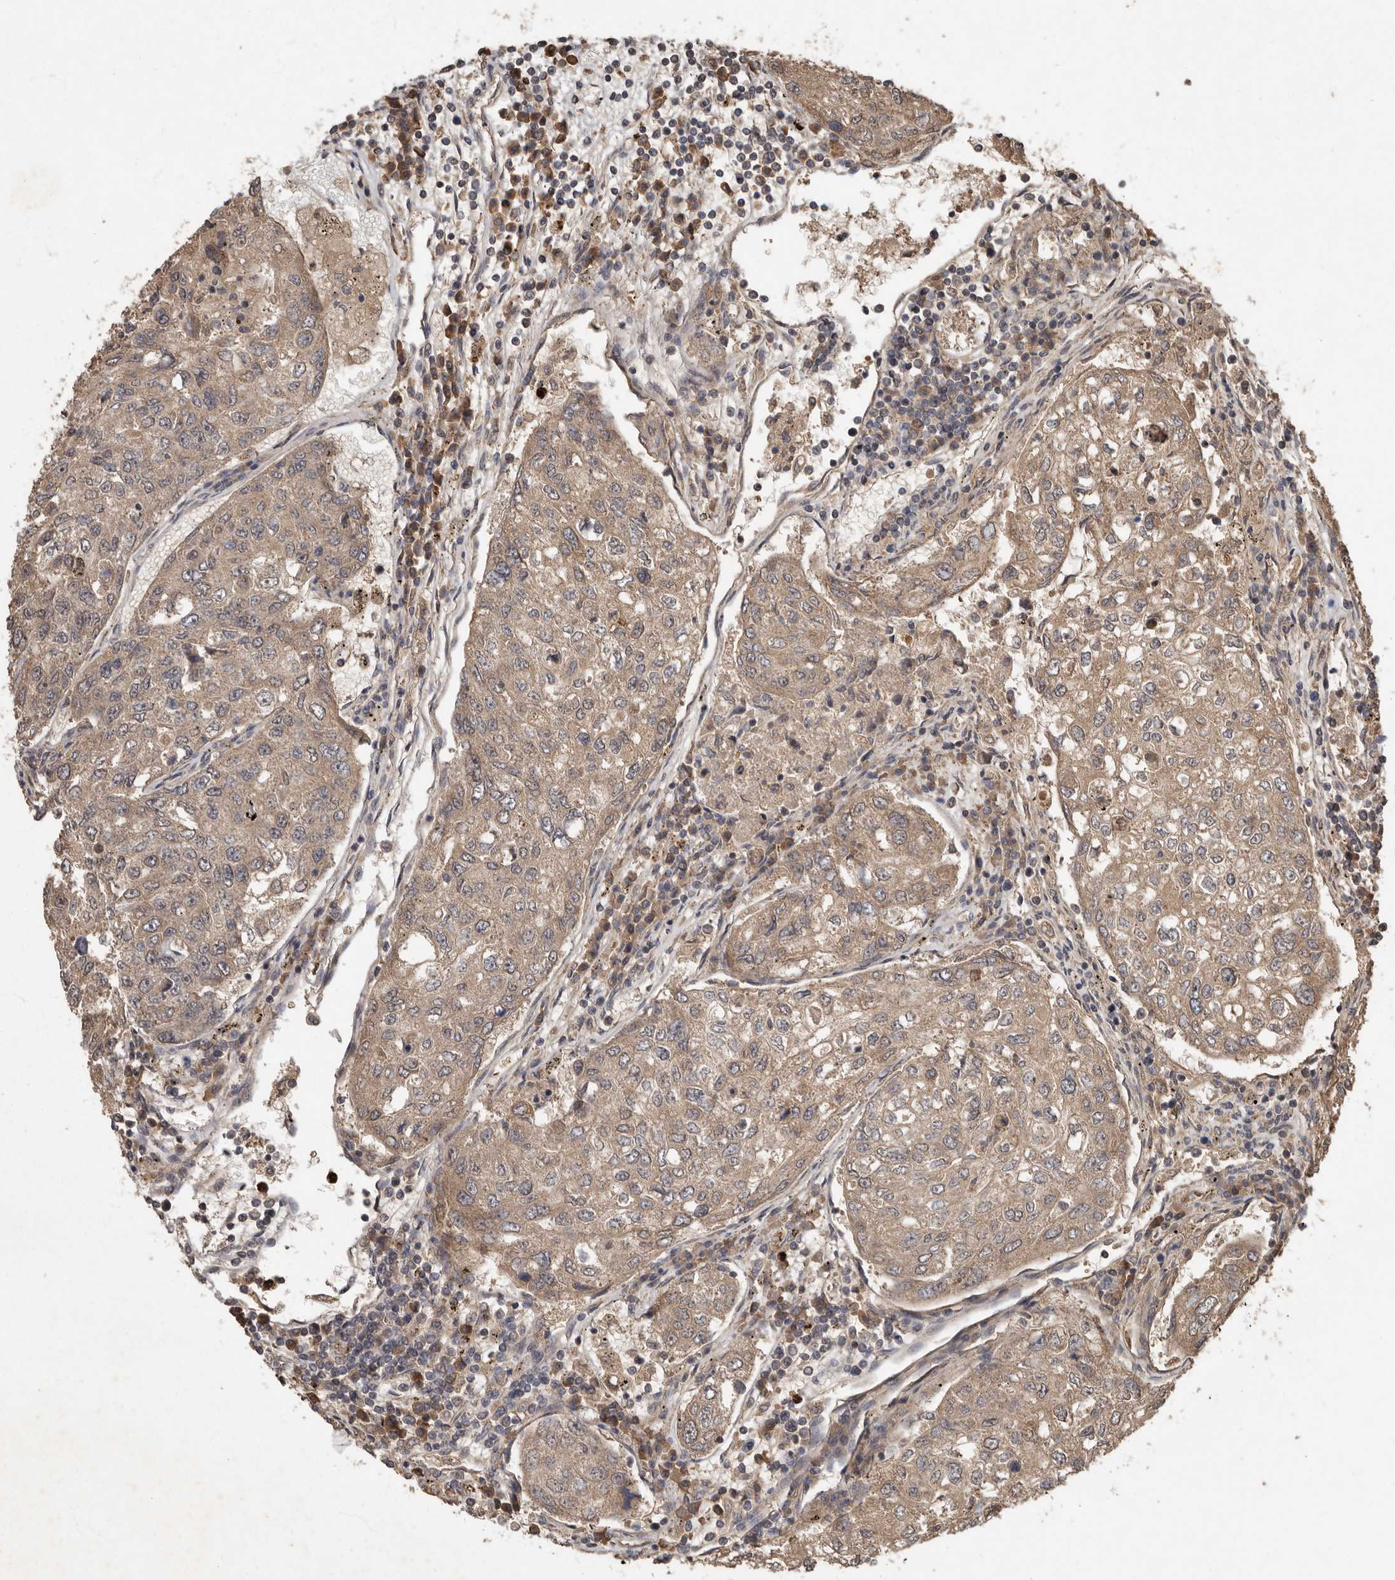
{"staining": {"intensity": "weak", "quantity": ">75%", "location": "cytoplasmic/membranous"}, "tissue": "urothelial cancer", "cell_type": "Tumor cells", "image_type": "cancer", "snomed": [{"axis": "morphology", "description": "Urothelial carcinoma, High grade"}, {"axis": "topography", "description": "Lymph node"}, {"axis": "topography", "description": "Urinary bladder"}], "caption": "About >75% of tumor cells in urothelial cancer exhibit weak cytoplasmic/membranous protein expression as visualized by brown immunohistochemical staining.", "gene": "KIF26B", "patient": {"sex": "male", "age": 51}}